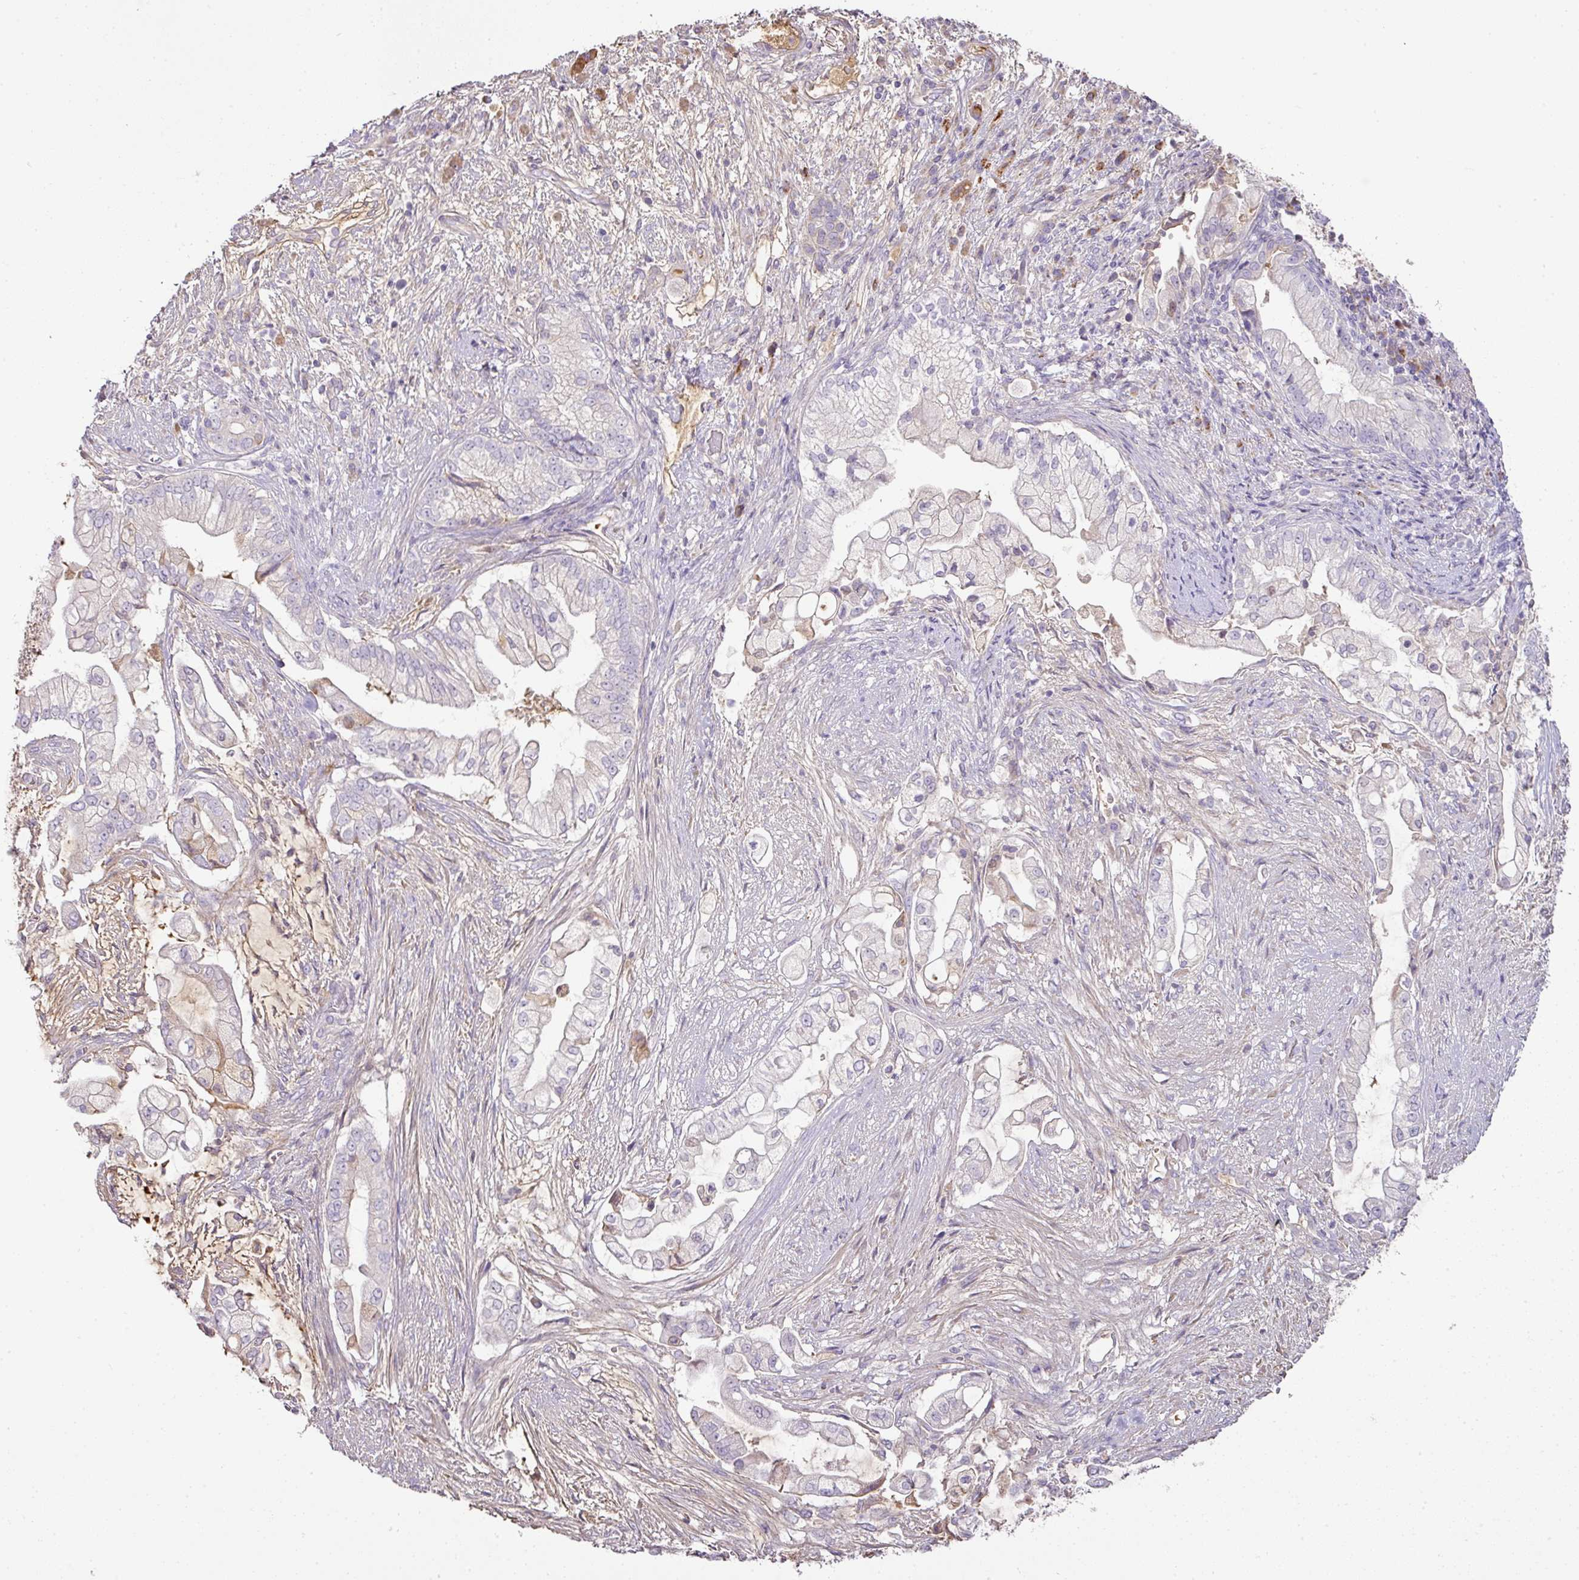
{"staining": {"intensity": "moderate", "quantity": "<25%", "location": "cytoplasmic/membranous"}, "tissue": "pancreatic cancer", "cell_type": "Tumor cells", "image_type": "cancer", "snomed": [{"axis": "morphology", "description": "Adenocarcinoma, NOS"}, {"axis": "topography", "description": "Pancreas"}], "caption": "Tumor cells show moderate cytoplasmic/membranous expression in approximately <25% of cells in adenocarcinoma (pancreatic).", "gene": "CCZ1", "patient": {"sex": "female", "age": 69}}